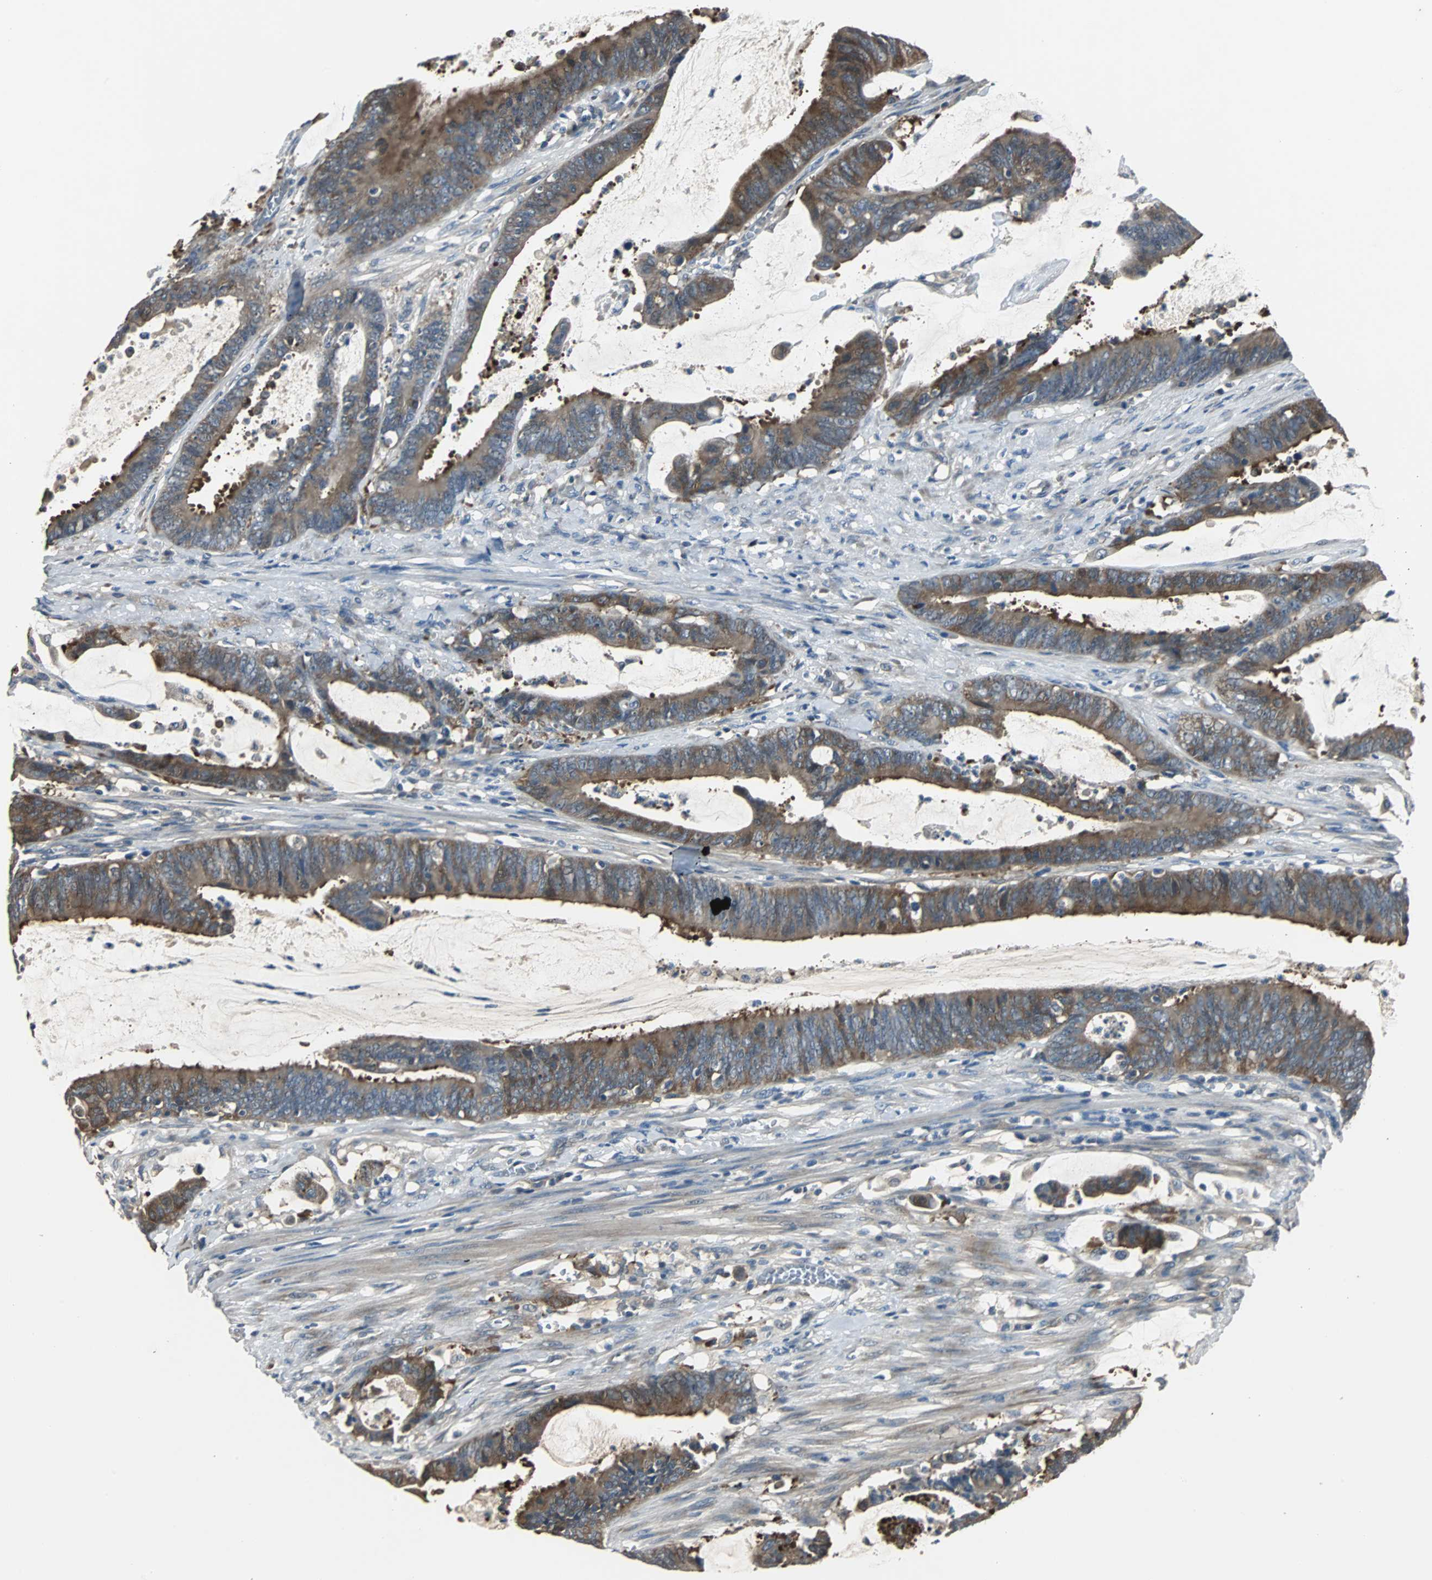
{"staining": {"intensity": "strong", "quantity": ">75%", "location": "cytoplasmic/membranous"}, "tissue": "colorectal cancer", "cell_type": "Tumor cells", "image_type": "cancer", "snomed": [{"axis": "morphology", "description": "Adenocarcinoma, NOS"}, {"axis": "topography", "description": "Rectum"}], "caption": "Colorectal cancer (adenocarcinoma) stained with DAB (3,3'-diaminobenzidine) immunohistochemistry (IHC) displays high levels of strong cytoplasmic/membranous staining in about >75% of tumor cells. The staining was performed using DAB to visualize the protein expression in brown, while the nuclei were stained in blue with hematoxylin (Magnification: 20x).", "gene": "ABHD2", "patient": {"sex": "female", "age": 66}}